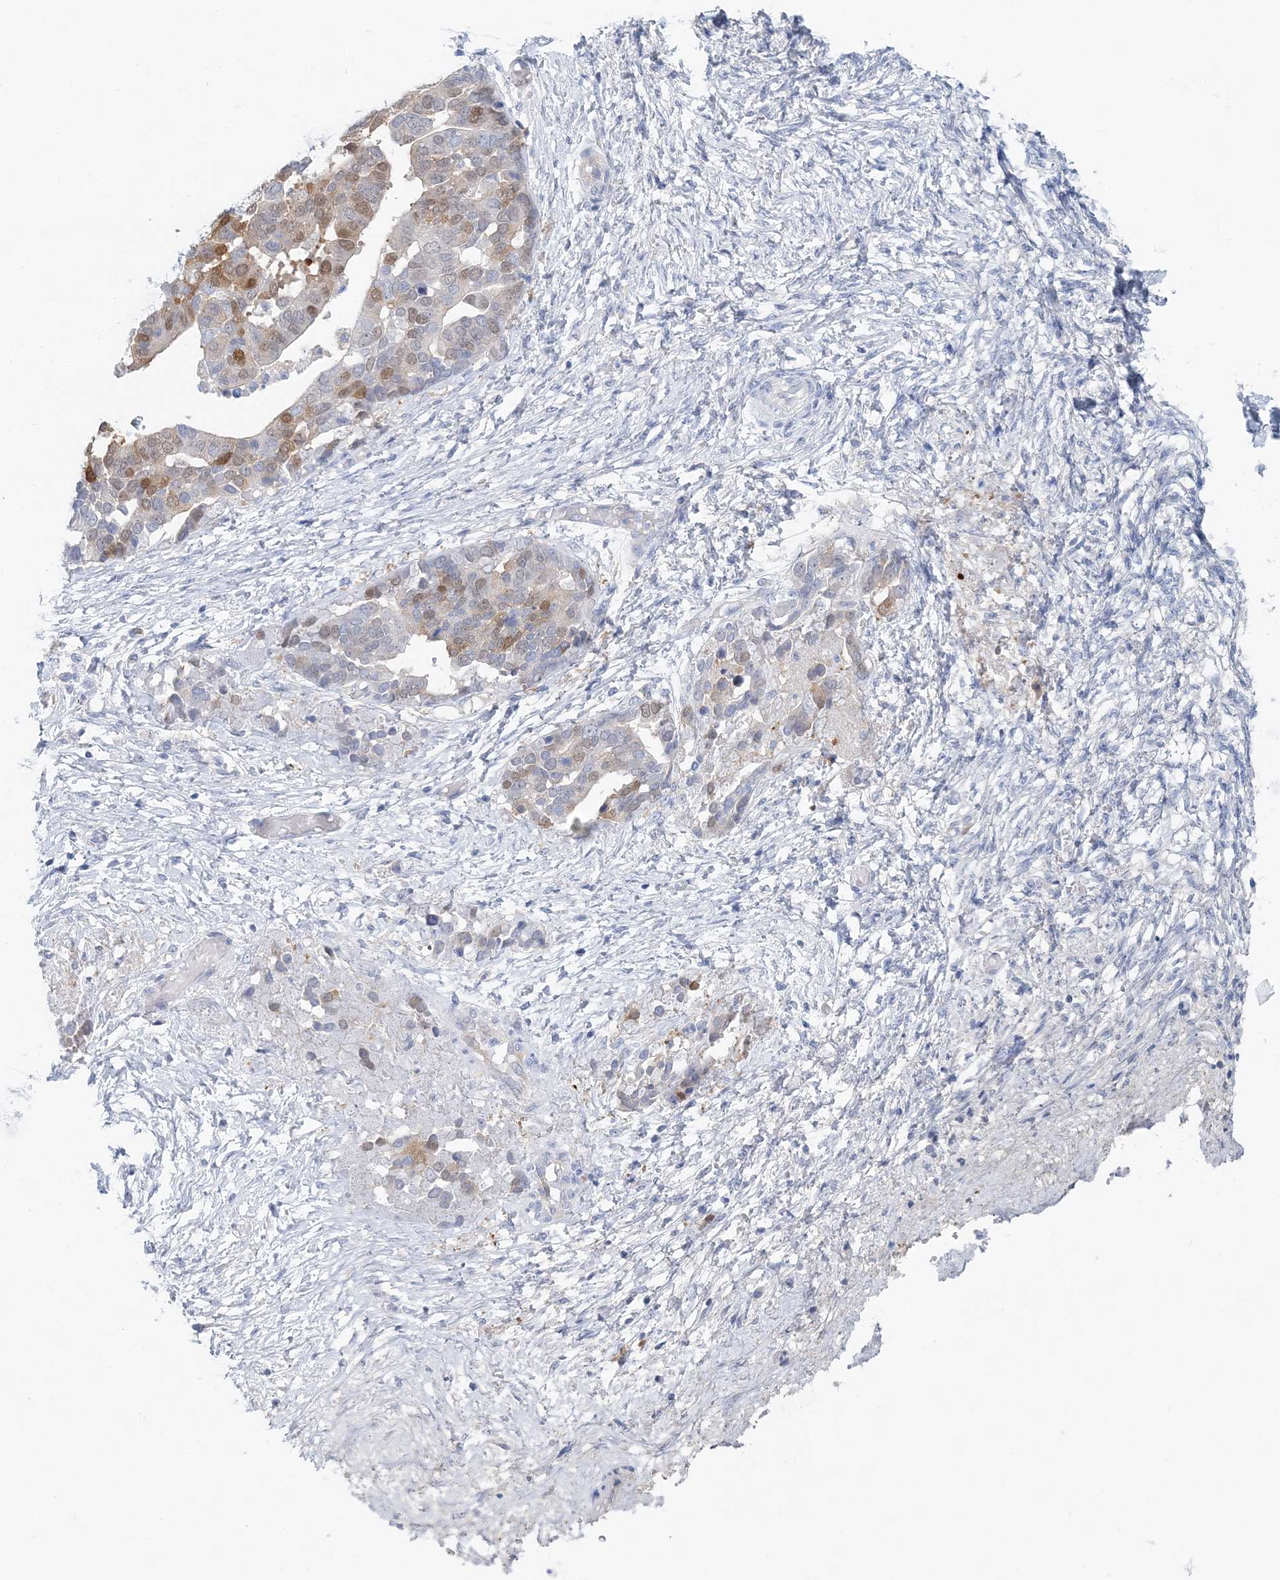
{"staining": {"intensity": "moderate", "quantity": "<25%", "location": "cytoplasmic/membranous,nuclear"}, "tissue": "ovarian cancer", "cell_type": "Tumor cells", "image_type": "cancer", "snomed": [{"axis": "morphology", "description": "Cystadenocarcinoma, serous, NOS"}, {"axis": "topography", "description": "Ovary"}], "caption": "Human ovarian serous cystadenocarcinoma stained with a brown dye shows moderate cytoplasmic/membranous and nuclear positive expression in approximately <25% of tumor cells.", "gene": "HMGCS1", "patient": {"sex": "female", "age": 44}}